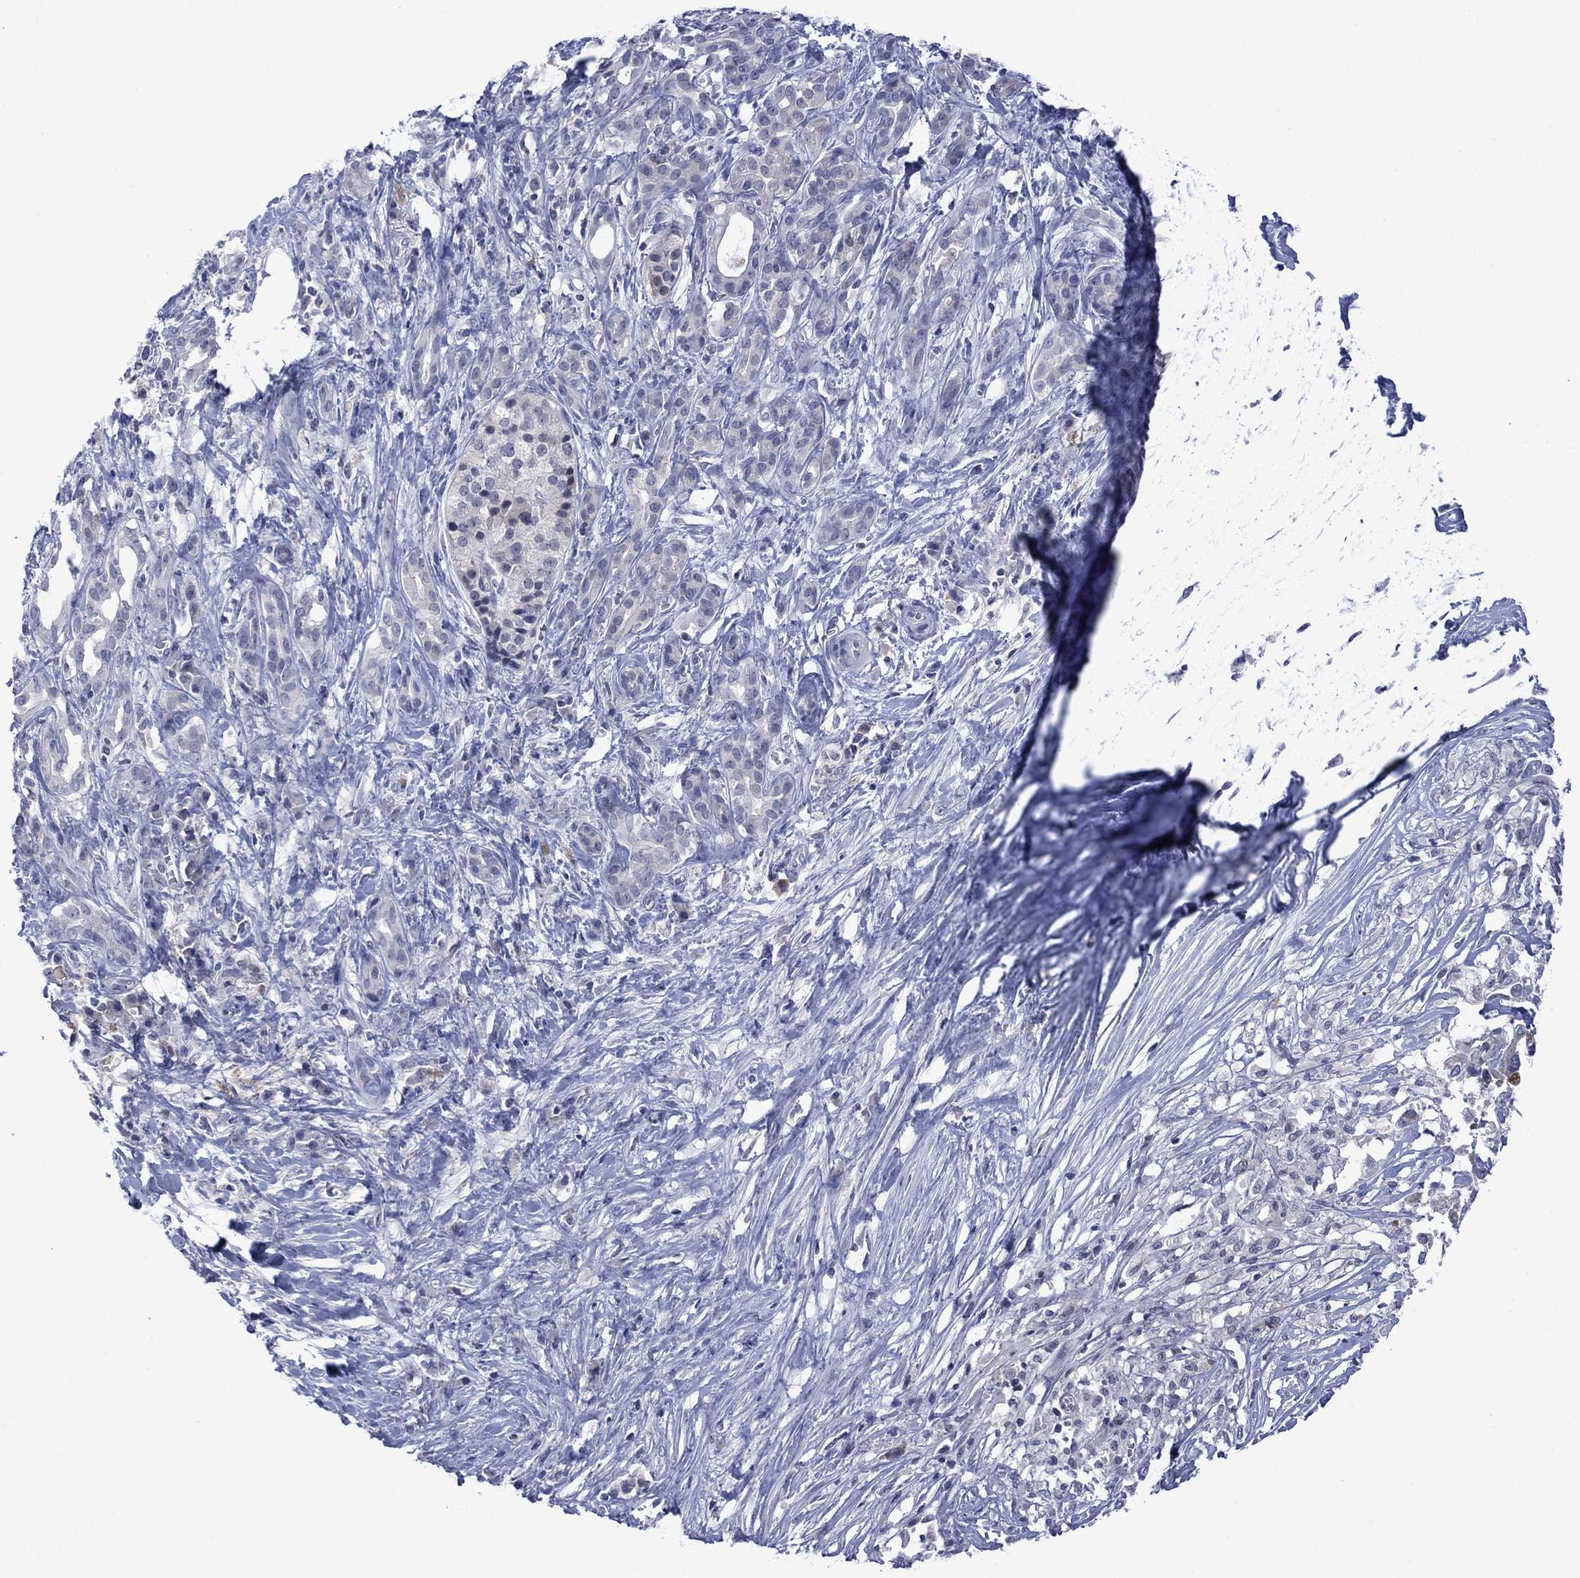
{"staining": {"intensity": "negative", "quantity": "none", "location": "none"}, "tissue": "pancreatic cancer", "cell_type": "Tumor cells", "image_type": "cancer", "snomed": [{"axis": "morphology", "description": "Adenocarcinoma, NOS"}, {"axis": "topography", "description": "Pancreas"}], "caption": "DAB immunohistochemical staining of pancreatic cancer (adenocarcinoma) displays no significant positivity in tumor cells.", "gene": "AGL", "patient": {"sex": "male", "age": 61}}